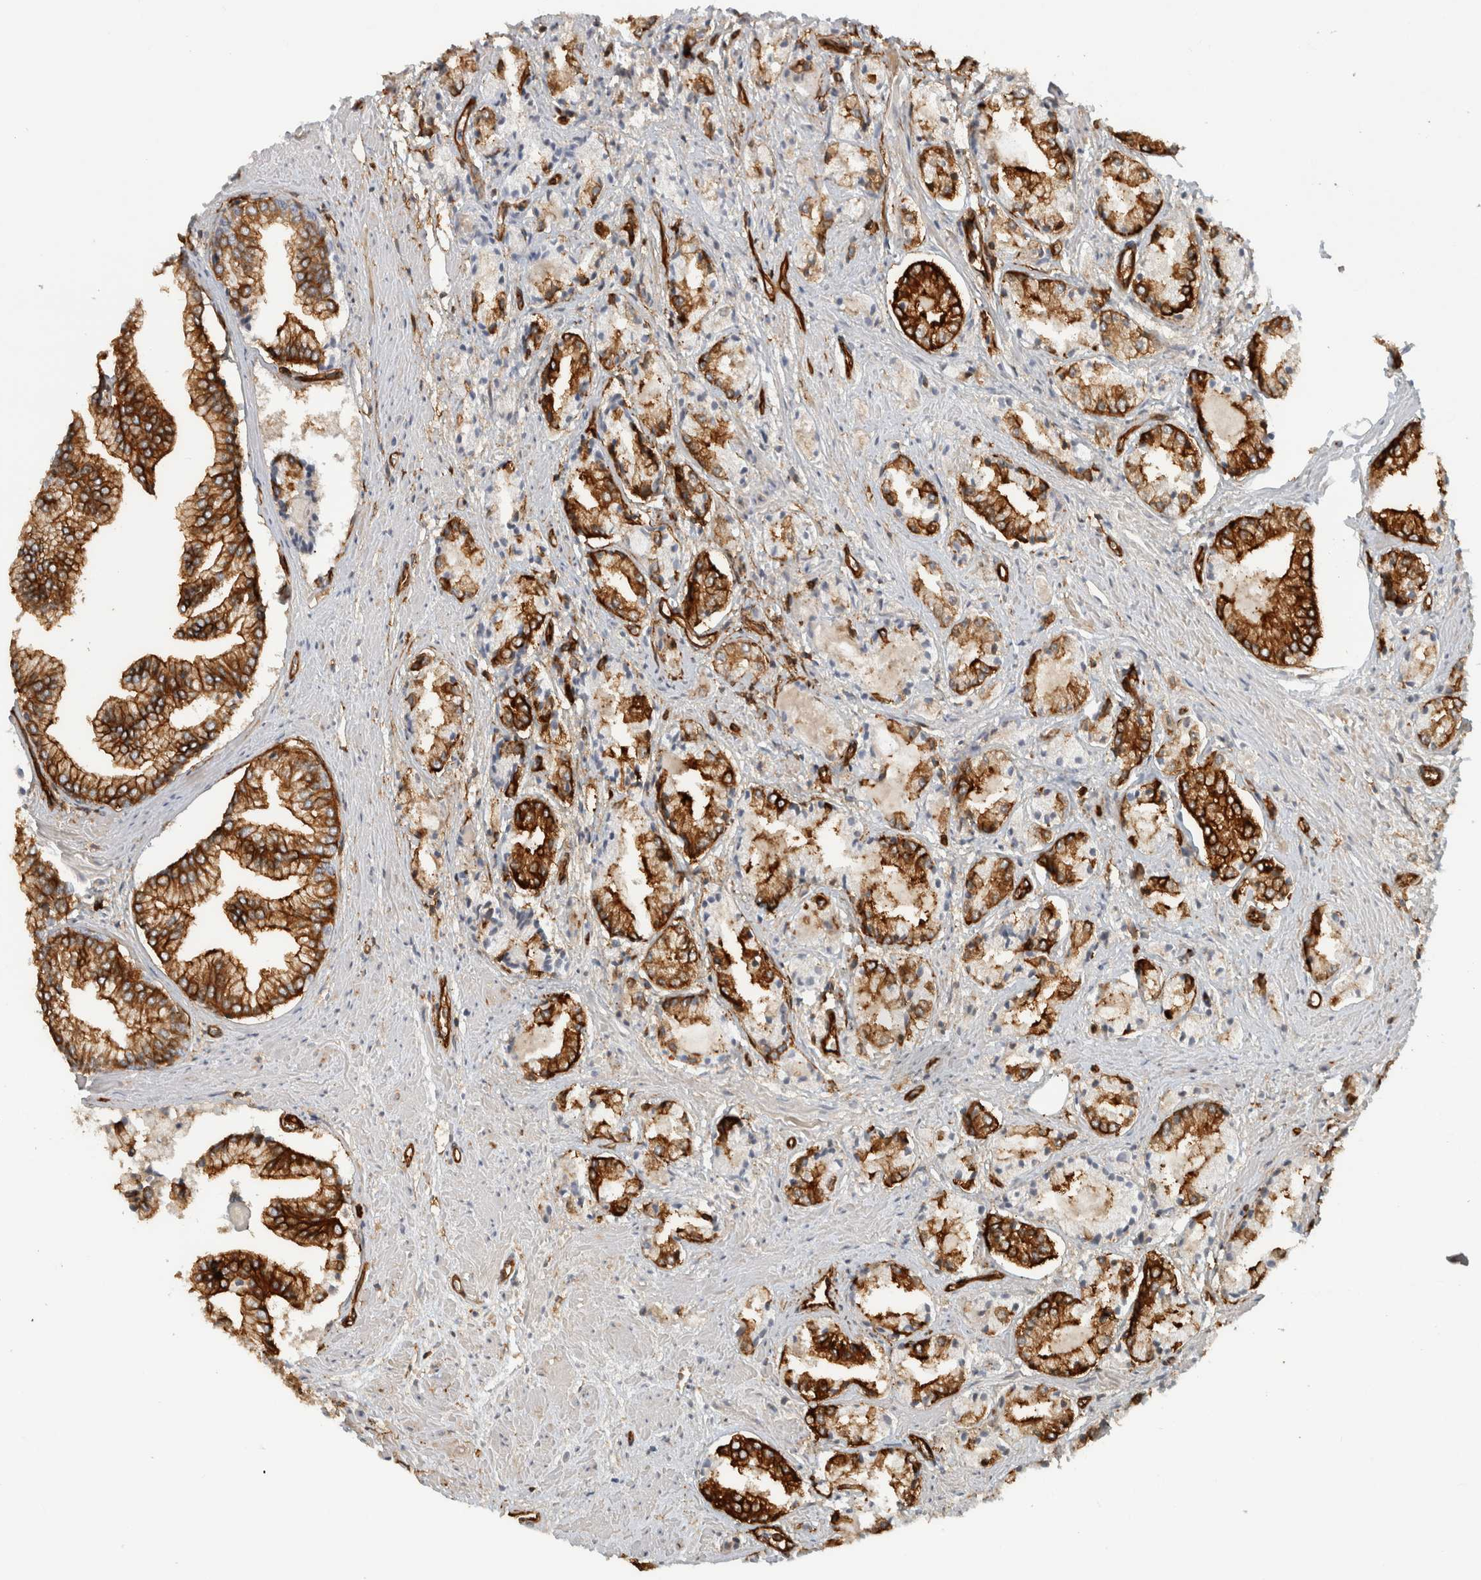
{"staining": {"intensity": "strong", "quantity": ">75%", "location": "cytoplasmic/membranous"}, "tissue": "prostate cancer", "cell_type": "Tumor cells", "image_type": "cancer", "snomed": [{"axis": "morphology", "description": "Adenocarcinoma, Low grade"}, {"axis": "topography", "description": "Prostate"}], "caption": "Low-grade adenocarcinoma (prostate) stained with immunohistochemistry (IHC) demonstrates strong cytoplasmic/membranous staining in about >75% of tumor cells.", "gene": "AHNAK", "patient": {"sex": "male", "age": 52}}